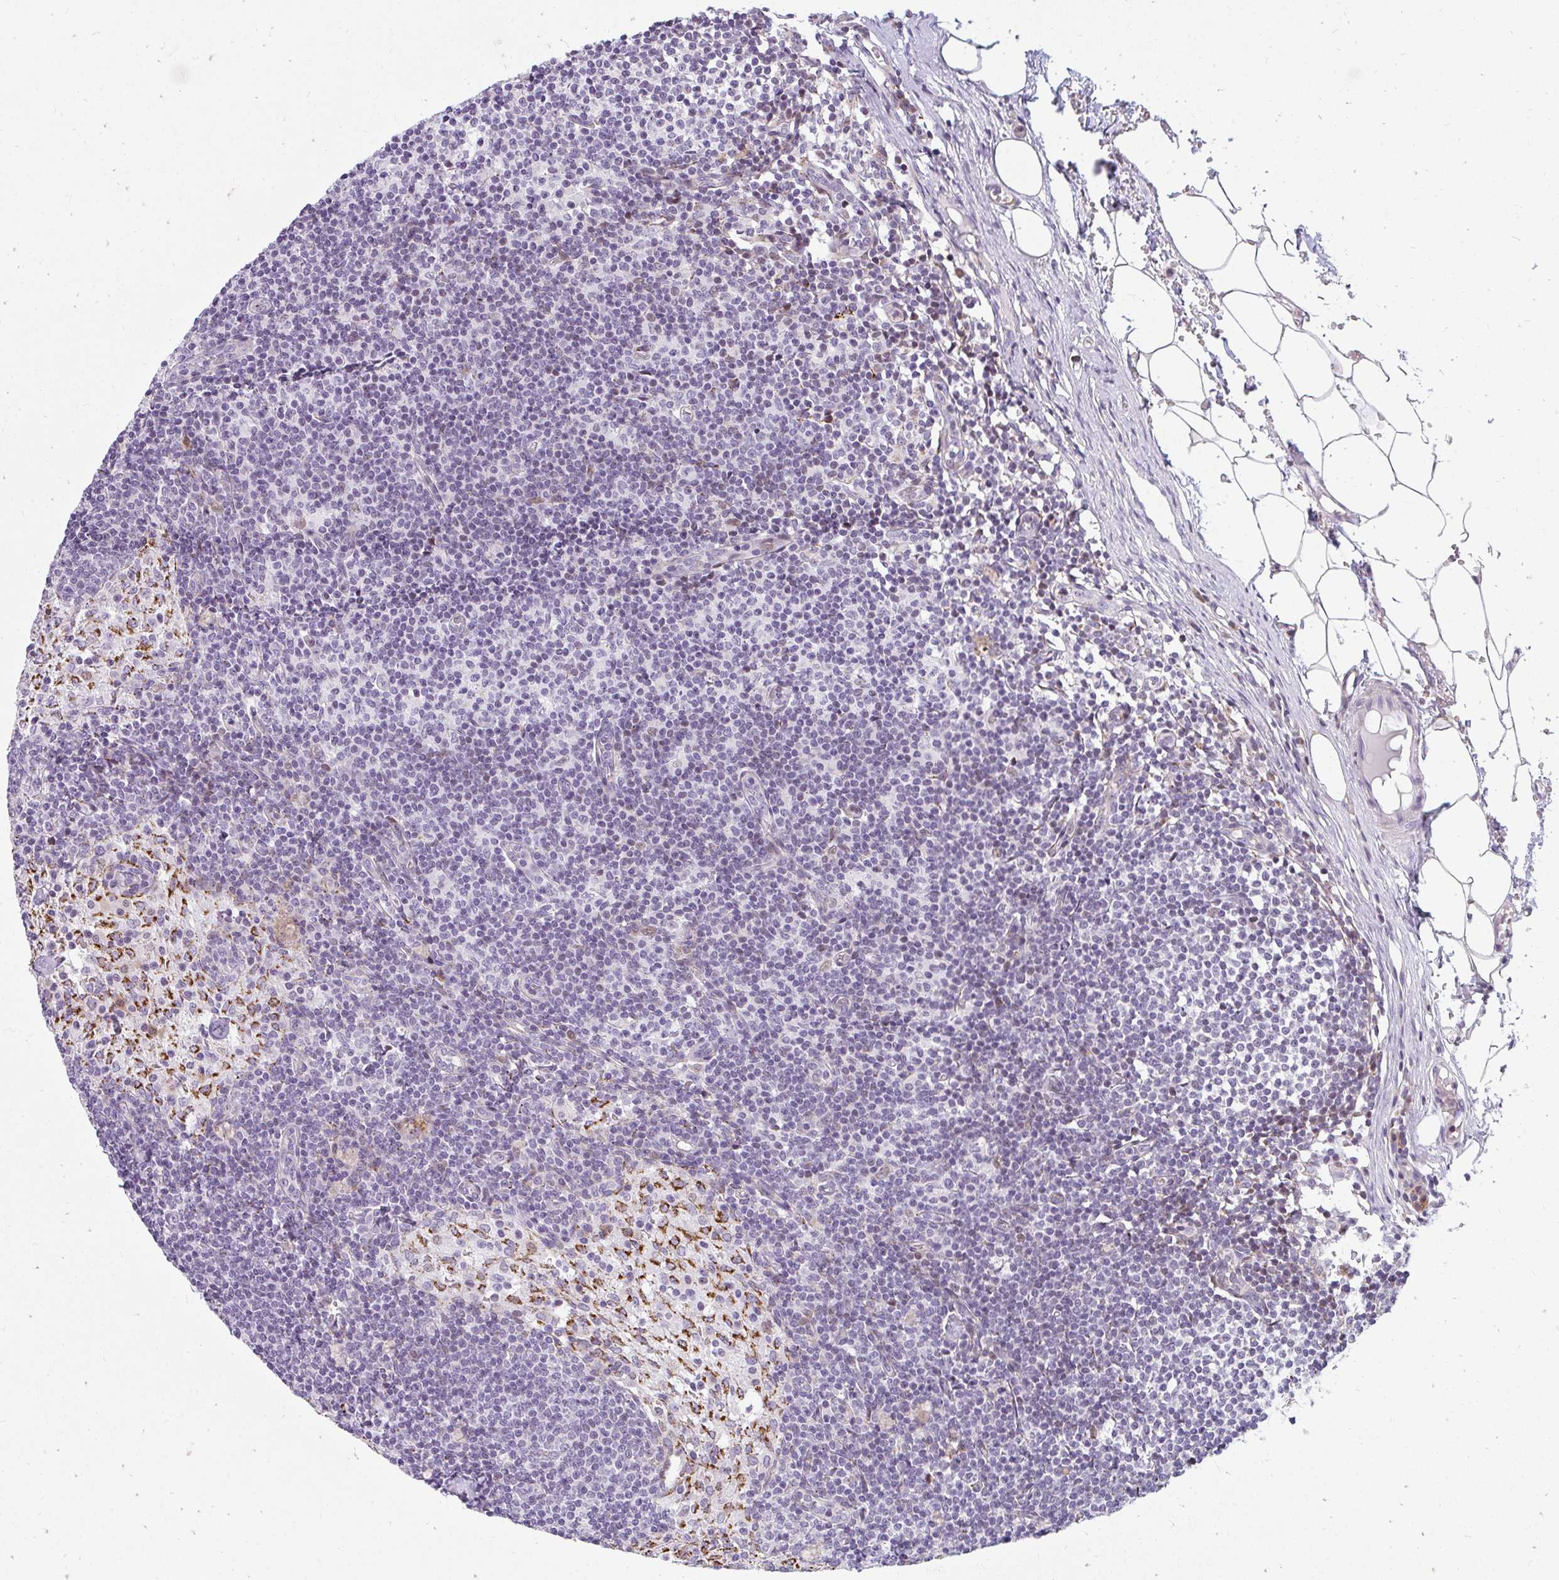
{"staining": {"intensity": "negative", "quantity": "none", "location": "none"}, "tissue": "lymph node", "cell_type": "Germinal center cells", "image_type": "normal", "snomed": [{"axis": "morphology", "description": "Normal tissue, NOS"}, {"axis": "topography", "description": "Lymph node"}], "caption": "Immunohistochemistry (IHC) micrograph of unremarkable lymph node: human lymph node stained with DAB (3,3'-diaminobenzidine) reveals no significant protein staining in germinal center cells.", "gene": "PLA2G5", "patient": {"sex": "male", "age": 49}}